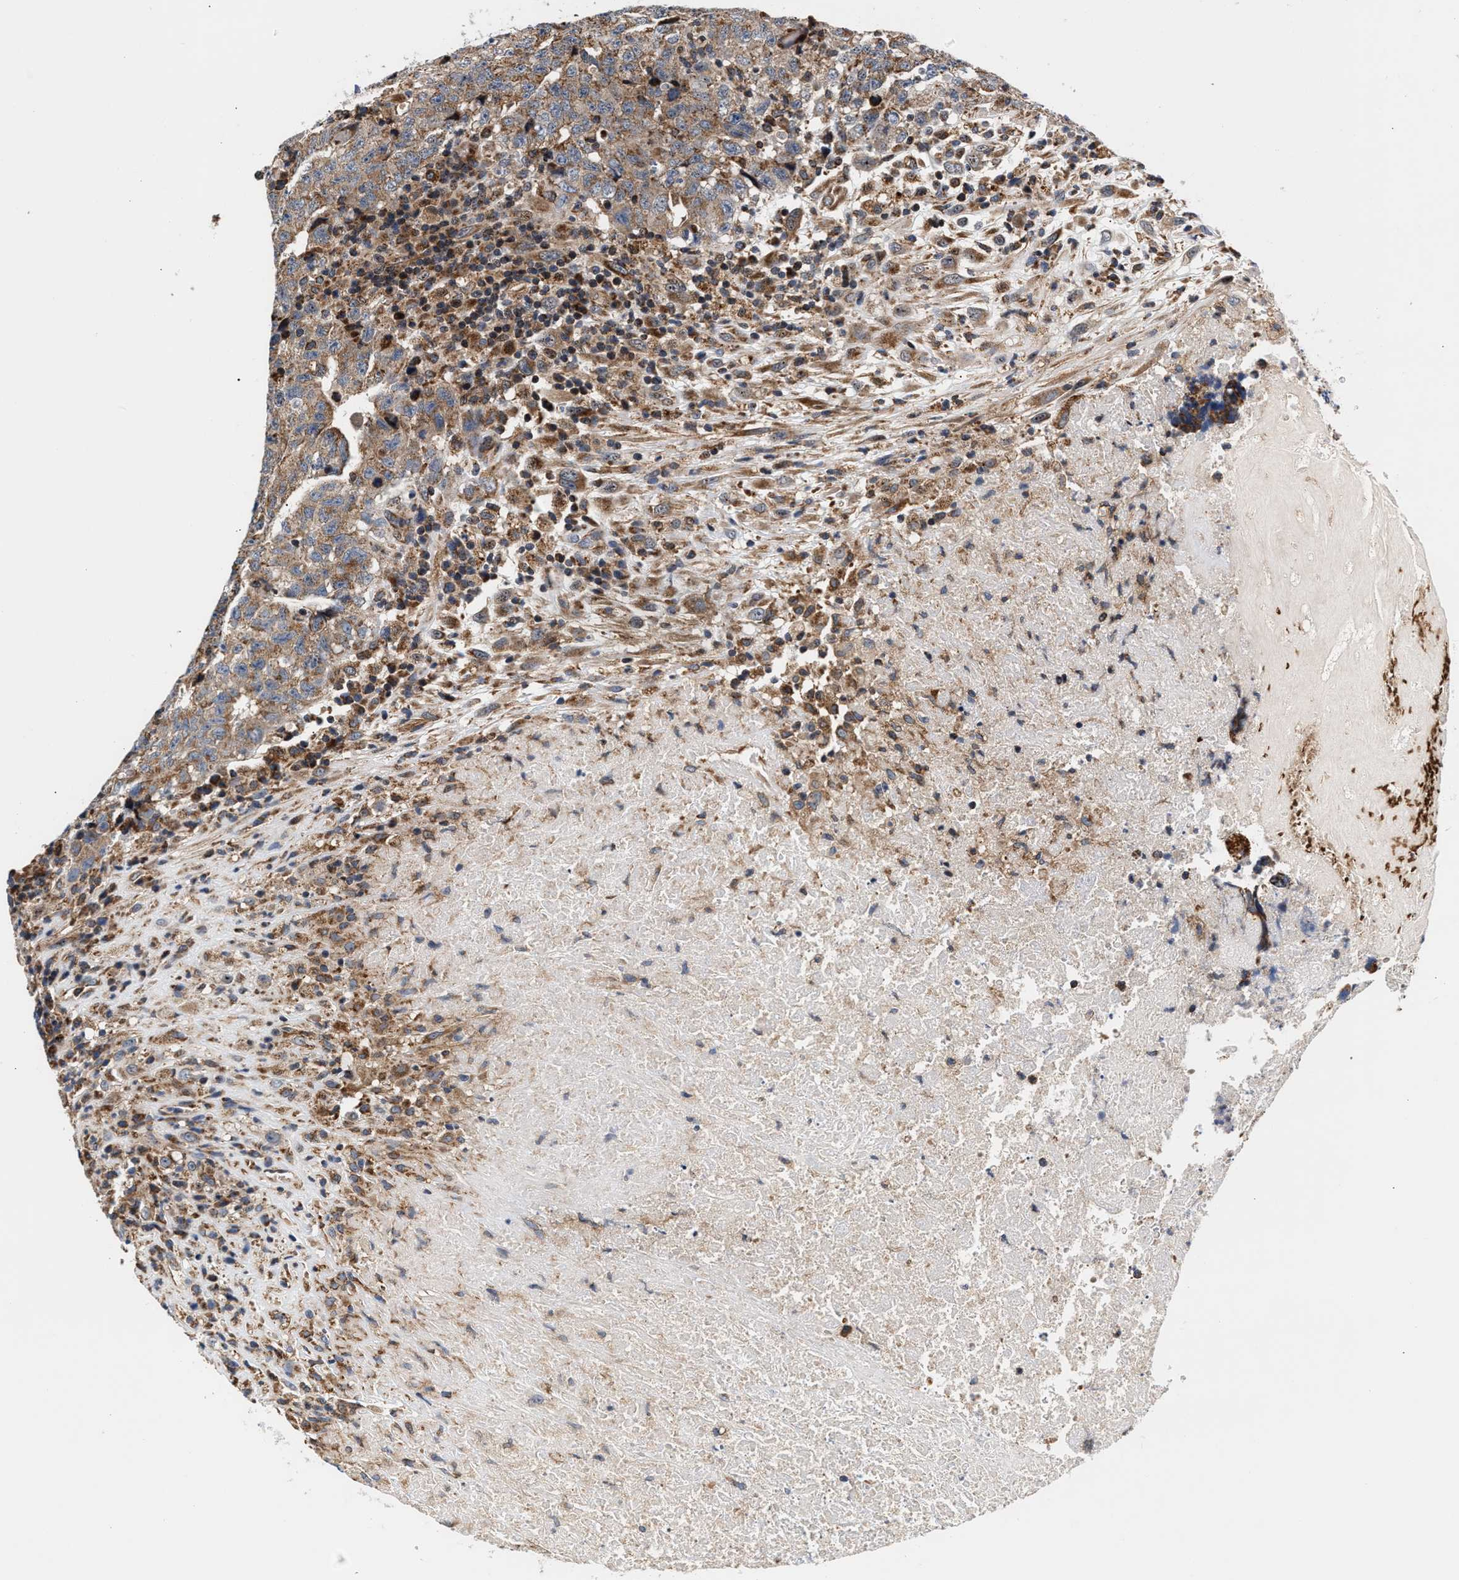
{"staining": {"intensity": "moderate", "quantity": ">75%", "location": "cytoplasmic/membranous"}, "tissue": "testis cancer", "cell_type": "Tumor cells", "image_type": "cancer", "snomed": [{"axis": "morphology", "description": "Necrosis, NOS"}, {"axis": "morphology", "description": "Carcinoma, Embryonal, NOS"}, {"axis": "topography", "description": "Testis"}], "caption": "Protein expression by immunohistochemistry displays moderate cytoplasmic/membranous staining in approximately >75% of tumor cells in testis cancer (embryonal carcinoma). (DAB (3,3'-diaminobenzidine) IHC with brightfield microscopy, high magnification).", "gene": "SGK1", "patient": {"sex": "male", "age": 19}}